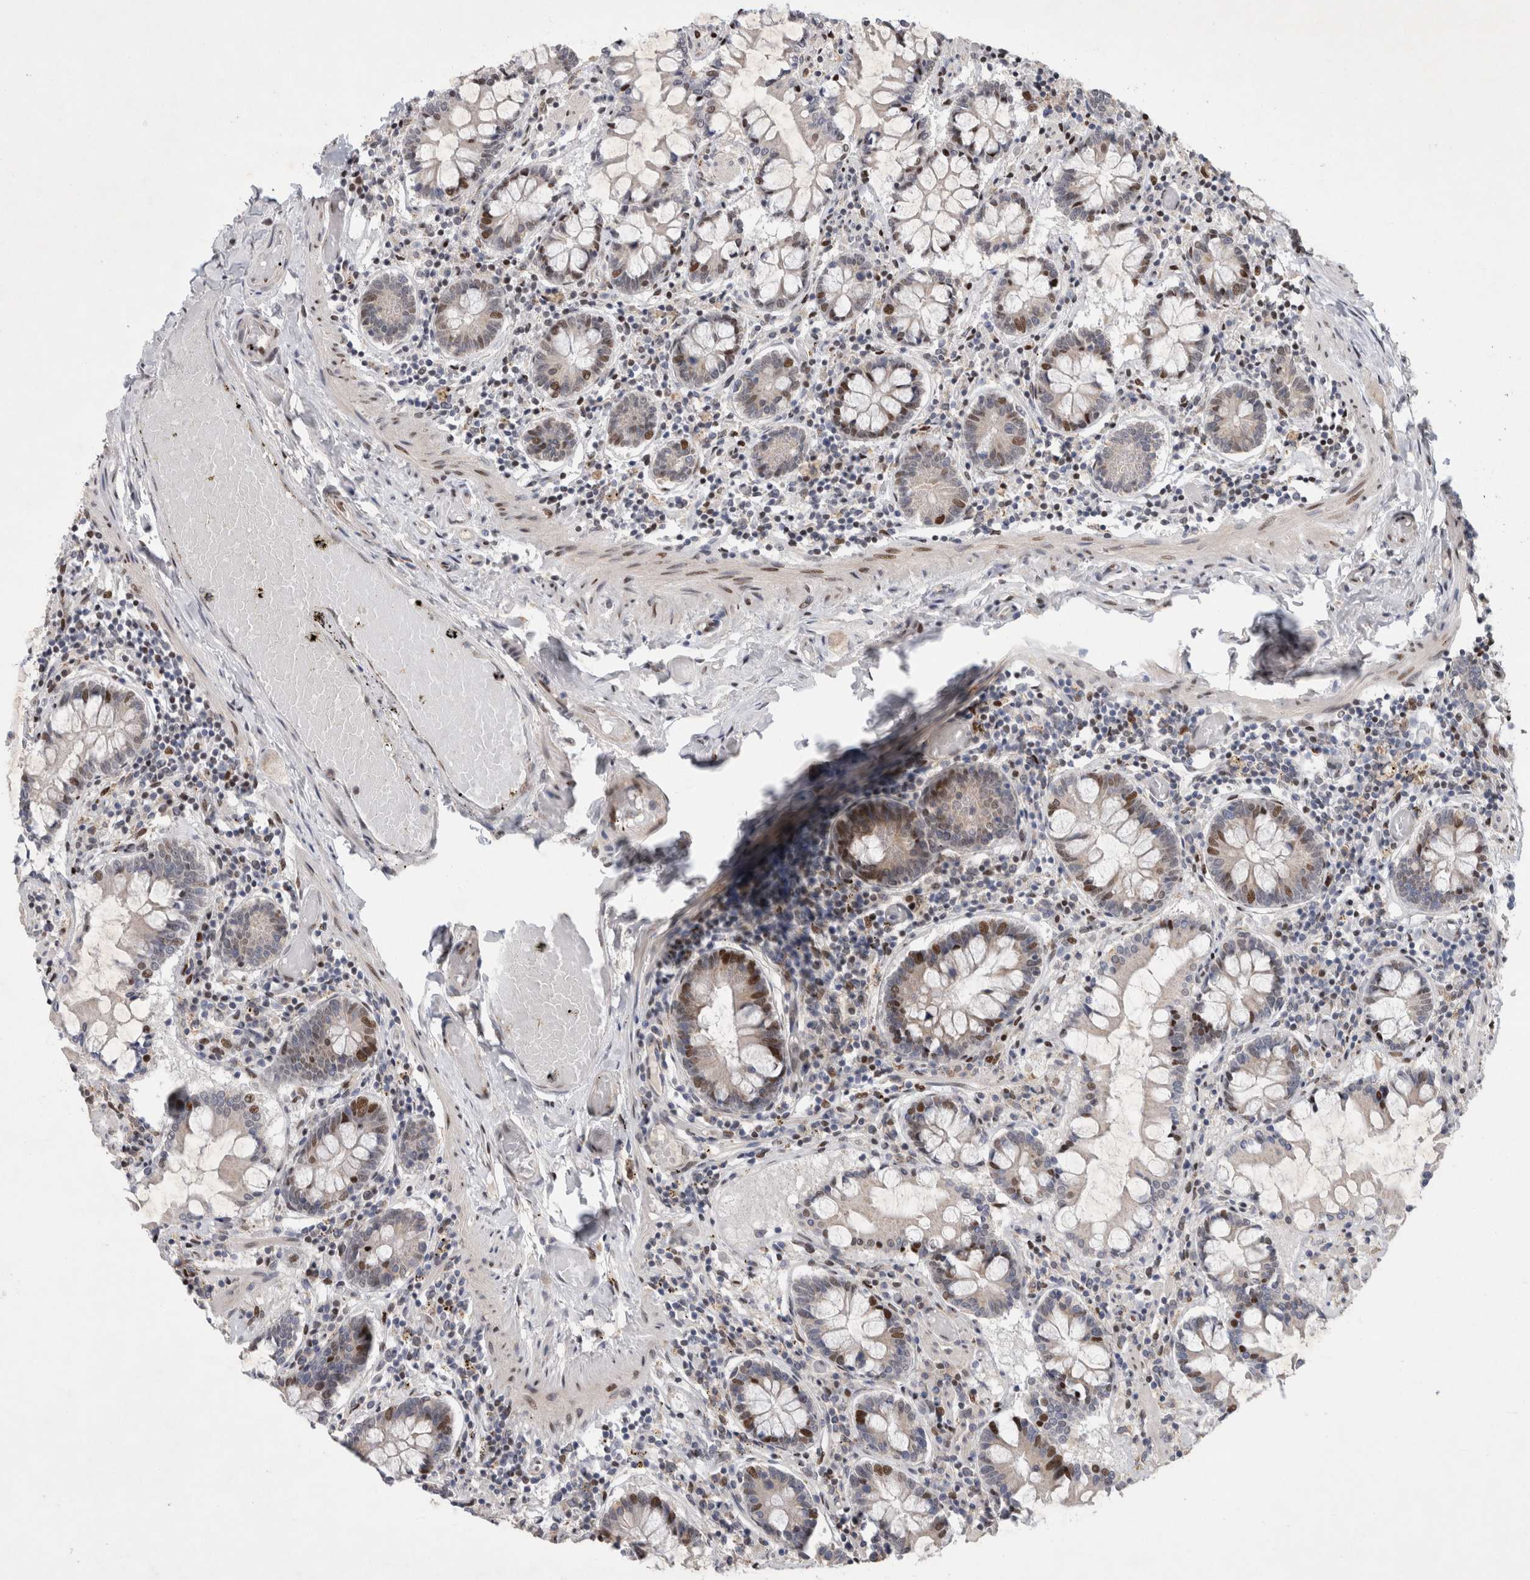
{"staining": {"intensity": "strong", "quantity": ">75%", "location": "nuclear"}, "tissue": "small intestine", "cell_type": "Glandular cells", "image_type": "normal", "snomed": [{"axis": "morphology", "description": "Normal tissue, NOS"}, {"axis": "topography", "description": "Small intestine"}], "caption": "IHC image of unremarkable small intestine: human small intestine stained using immunohistochemistry reveals high levels of strong protein expression localized specifically in the nuclear of glandular cells, appearing as a nuclear brown color.", "gene": "C8orf58", "patient": {"sex": "male", "age": 41}}